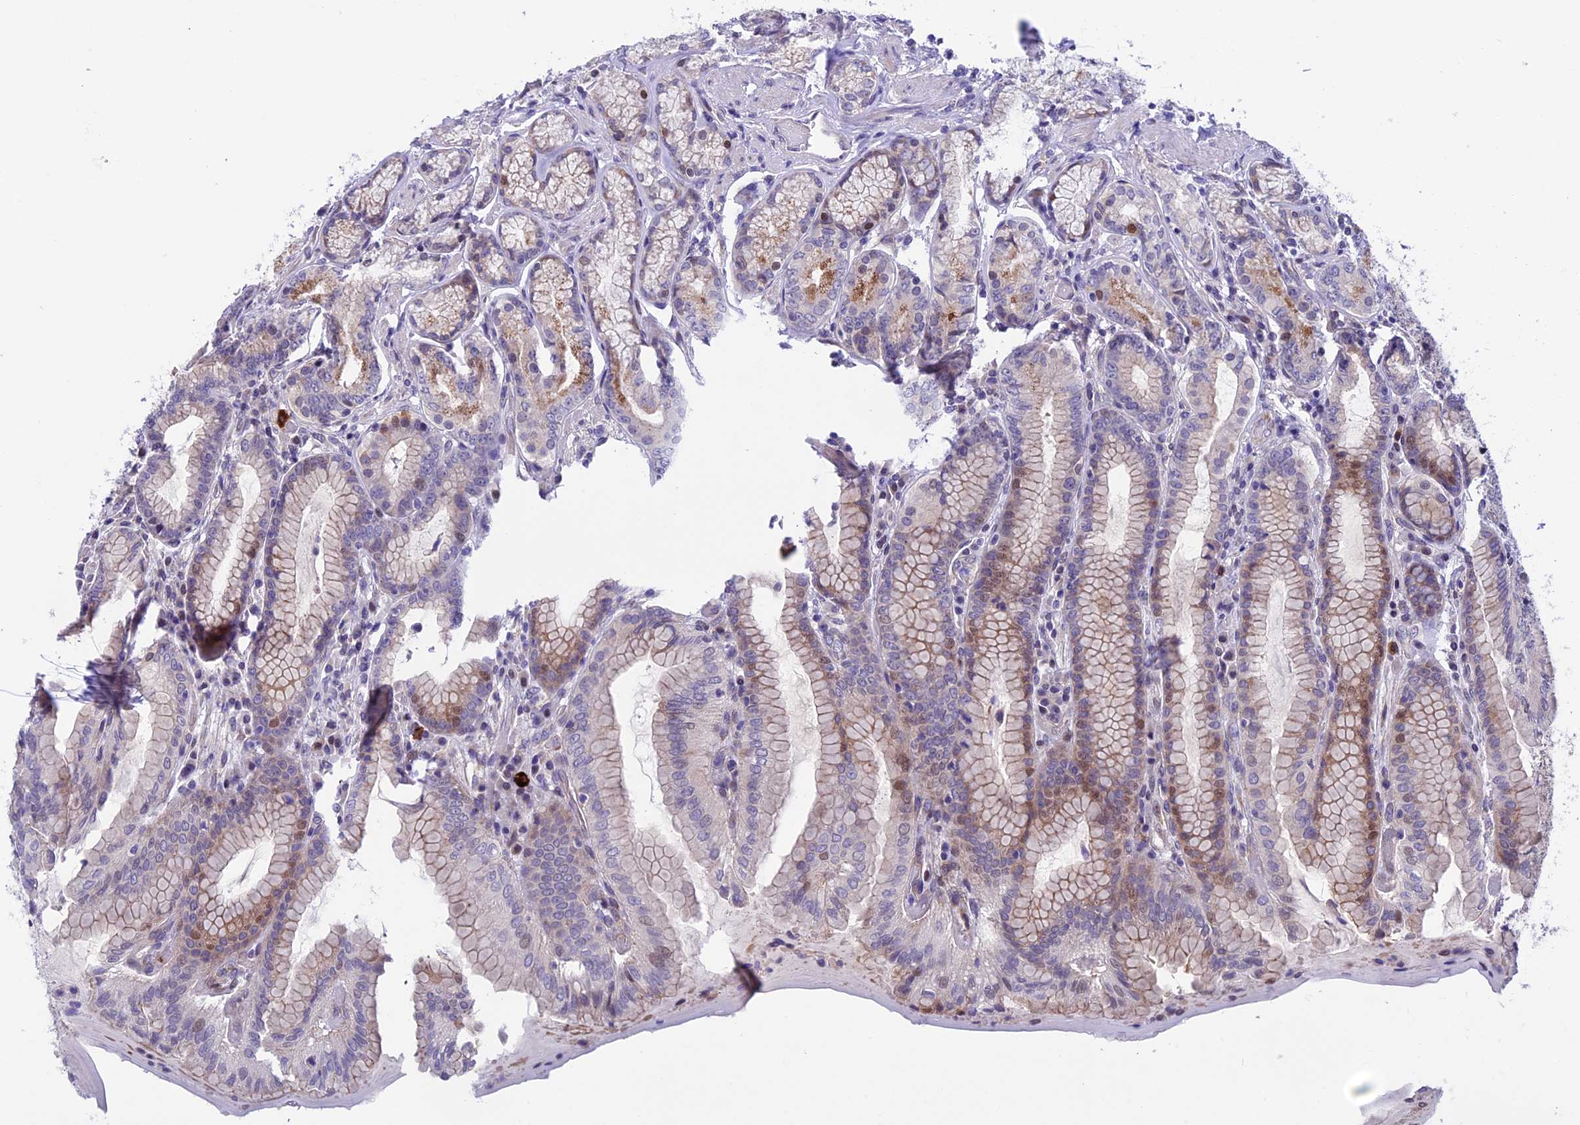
{"staining": {"intensity": "moderate", "quantity": "<25%", "location": "cytoplasmic/membranous"}, "tissue": "stomach", "cell_type": "Glandular cells", "image_type": "normal", "snomed": [{"axis": "morphology", "description": "Normal tissue, NOS"}, {"axis": "topography", "description": "Stomach, upper"}, {"axis": "topography", "description": "Stomach, lower"}], "caption": "Immunohistochemical staining of benign stomach displays moderate cytoplasmic/membranous protein staining in about <25% of glandular cells.", "gene": "TMEM171", "patient": {"sex": "female", "age": 76}}